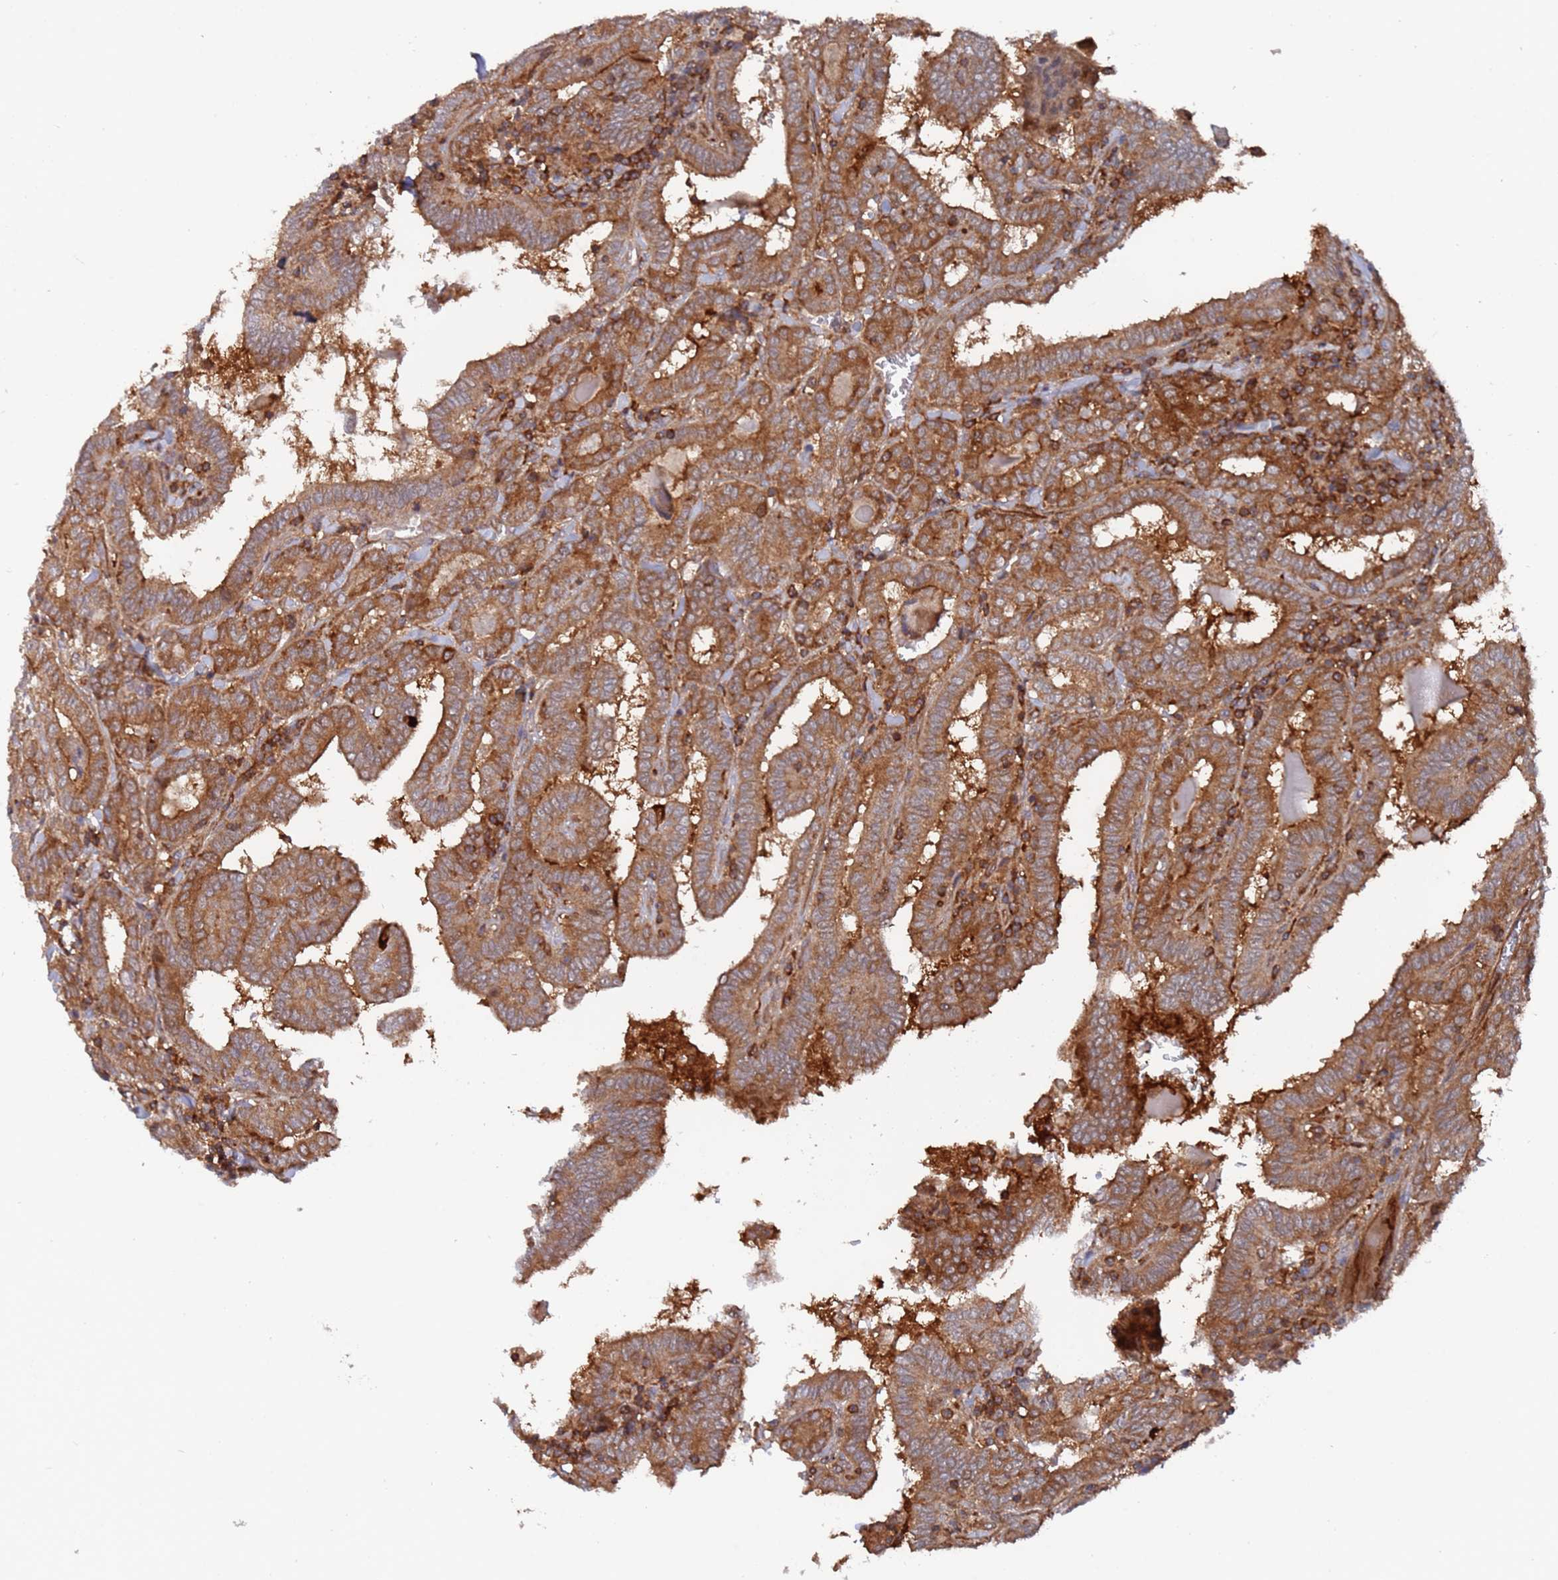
{"staining": {"intensity": "moderate", "quantity": ">75%", "location": "cytoplasmic/membranous"}, "tissue": "thyroid cancer", "cell_type": "Tumor cells", "image_type": "cancer", "snomed": [{"axis": "morphology", "description": "Papillary adenocarcinoma, NOS"}, {"axis": "topography", "description": "Thyroid gland"}], "caption": "High-magnification brightfield microscopy of papillary adenocarcinoma (thyroid) stained with DAB (brown) and counterstained with hematoxylin (blue). tumor cells exhibit moderate cytoplasmic/membranous positivity is seen in about>75% of cells. (Stains: DAB (3,3'-diaminobenzidine) in brown, nuclei in blue, Microscopy: brightfield microscopy at high magnification).", "gene": "DDX60", "patient": {"sex": "female", "age": 72}}